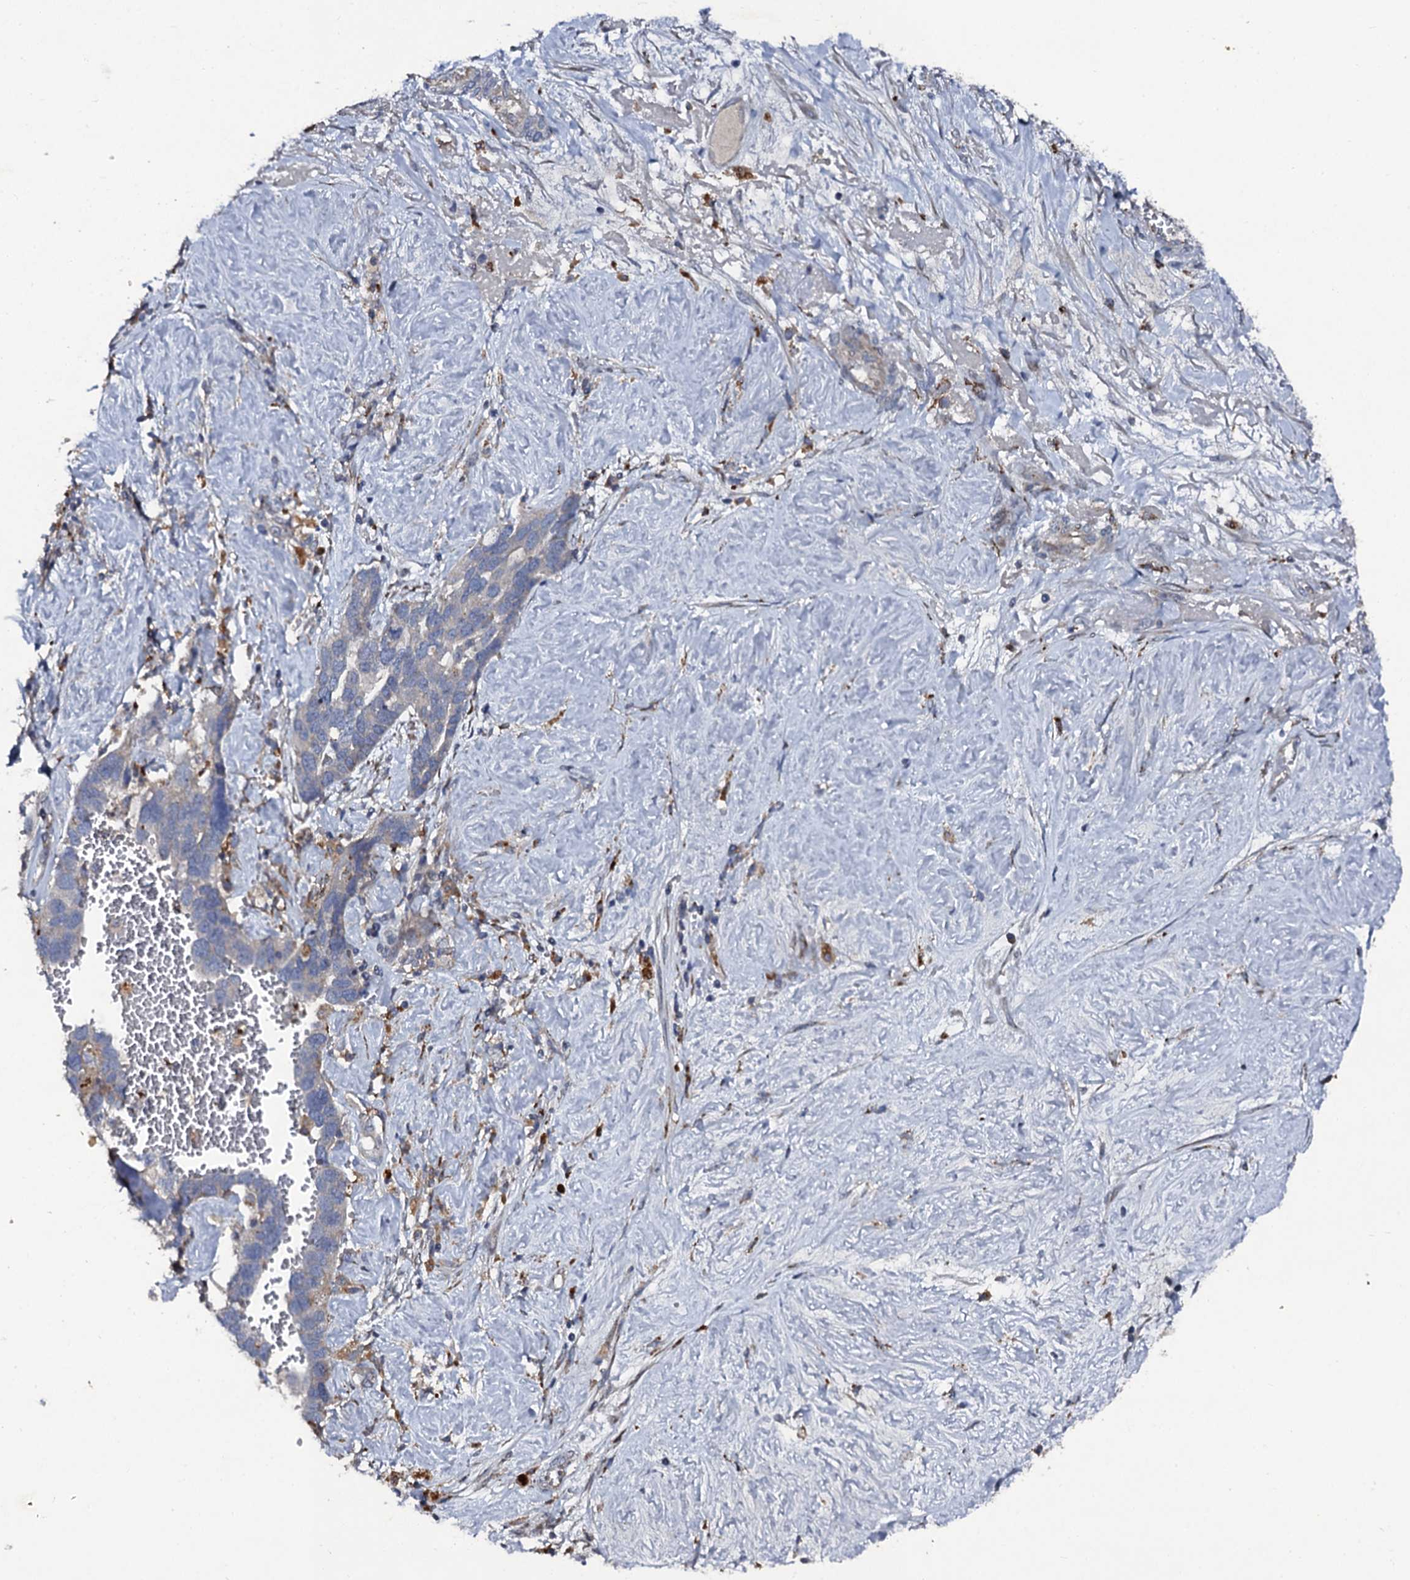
{"staining": {"intensity": "weak", "quantity": "<25%", "location": "cytoplasmic/membranous"}, "tissue": "ovarian cancer", "cell_type": "Tumor cells", "image_type": "cancer", "snomed": [{"axis": "morphology", "description": "Cystadenocarcinoma, serous, NOS"}, {"axis": "topography", "description": "Ovary"}], "caption": "This micrograph is of serous cystadenocarcinoma (ovarian) stained with immunohistochemistry to label a protein in brown with the nuclei are counter-stained blue. There is no positivity in tumor cells.", "gene": "LRRC28", "patient": {"sex": "female", "age": 54}}